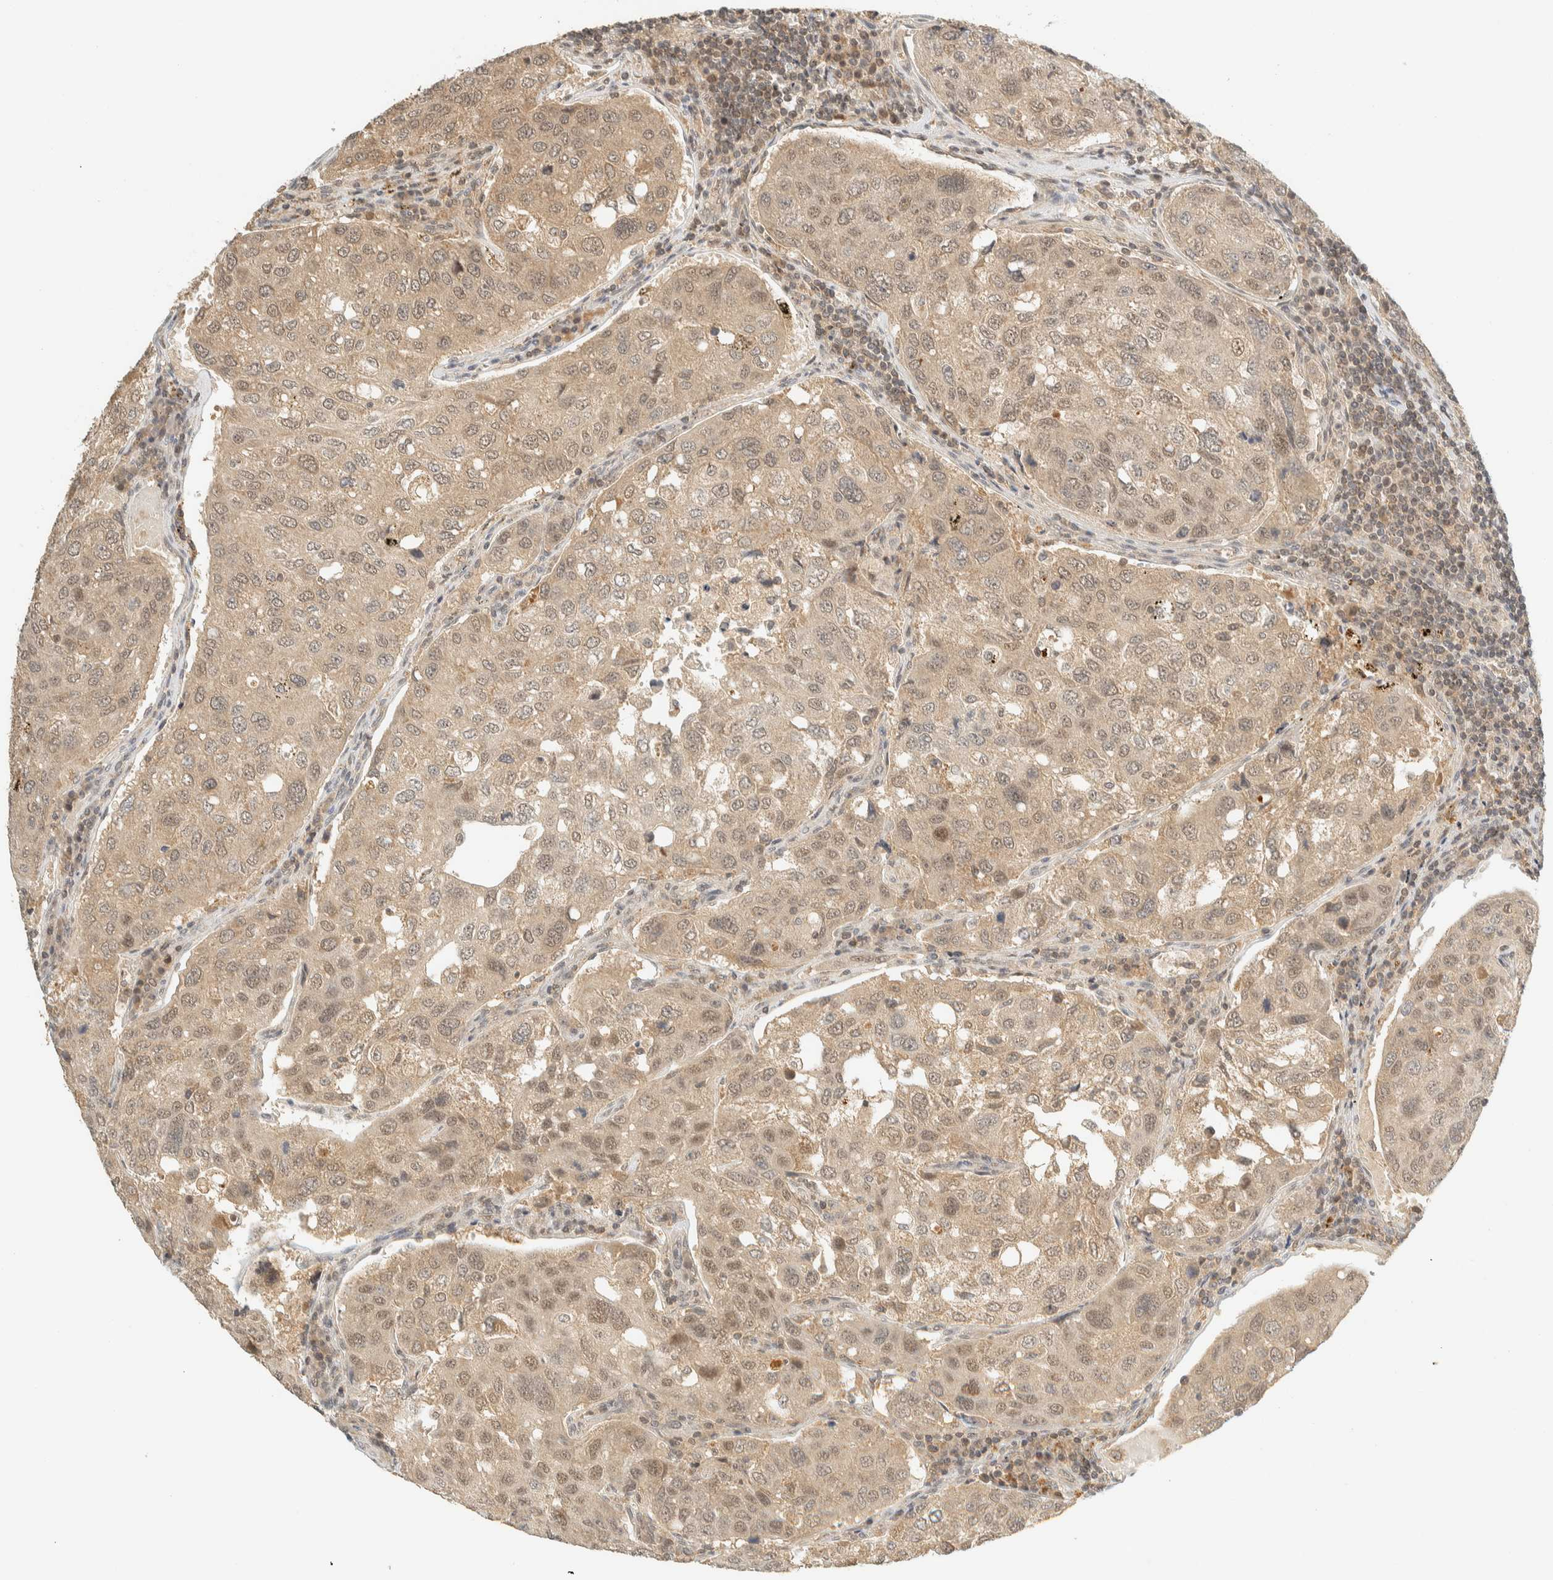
{"staining": {"intensity": "moderate", "quantity": ">75%", "location": "cytoplasmic/membranous,nuclear"}, "tissue": "urothelial cancer", "cell_type": "Tumor cells", "image_type": "cancer", "snomed": [{"axis": "morphology", "description": "Urothelial carcinoma, High grade"}, {"axis": "topography", "description": "Lymph node"}, {"axis": "topography", "description": "Urinary bladder"}], "caption": "The photomicrograph exhibits a brown stain indicating the presence of a protein in the cytoplasmic/membranous and nuclear of tumor cells in urothelial cancer.", "gene": "KIFAP3", "patient": {"sex": "male", "age": 51}}